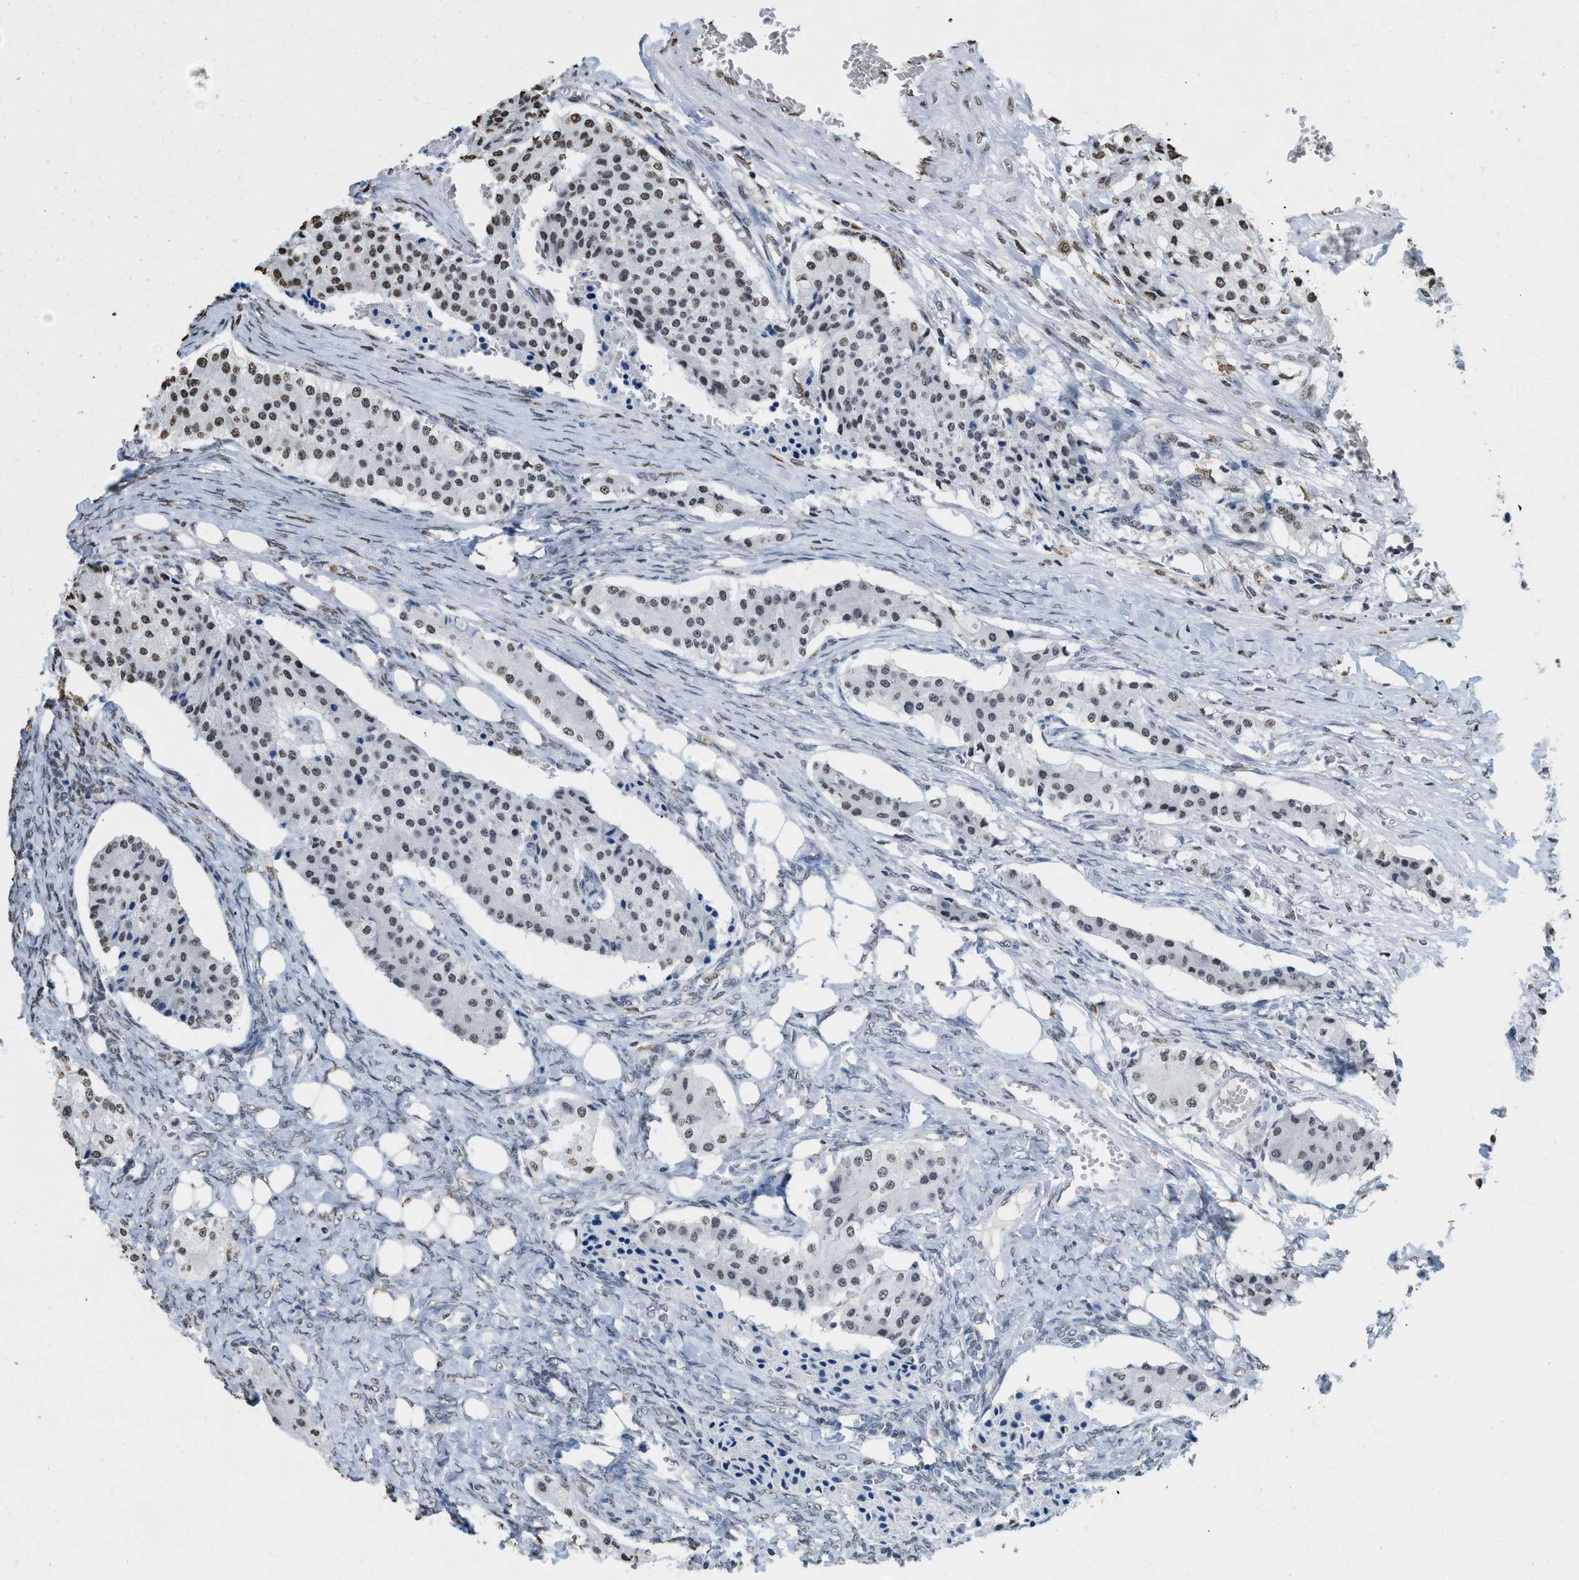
{"staining": {"intensity": "moderate", "quantity": "25%-75%", "location": "nuclear"}, "tissue": "carcinoid", "cell_type": "Tumor cells", "image_type": "cancer", "snomed": [{"axis": "morphology", "description": "Carcinoid, malignant, NOS"}, {"axis": "topography", "description": "Colon"}], "caption": "The image reveals a brown stain indicating the presence of a protein in the nuclear of tumor cells in malignant carcinoid.", "gene": "NUP88", "patient": {"sex": "female", "age": 52}}